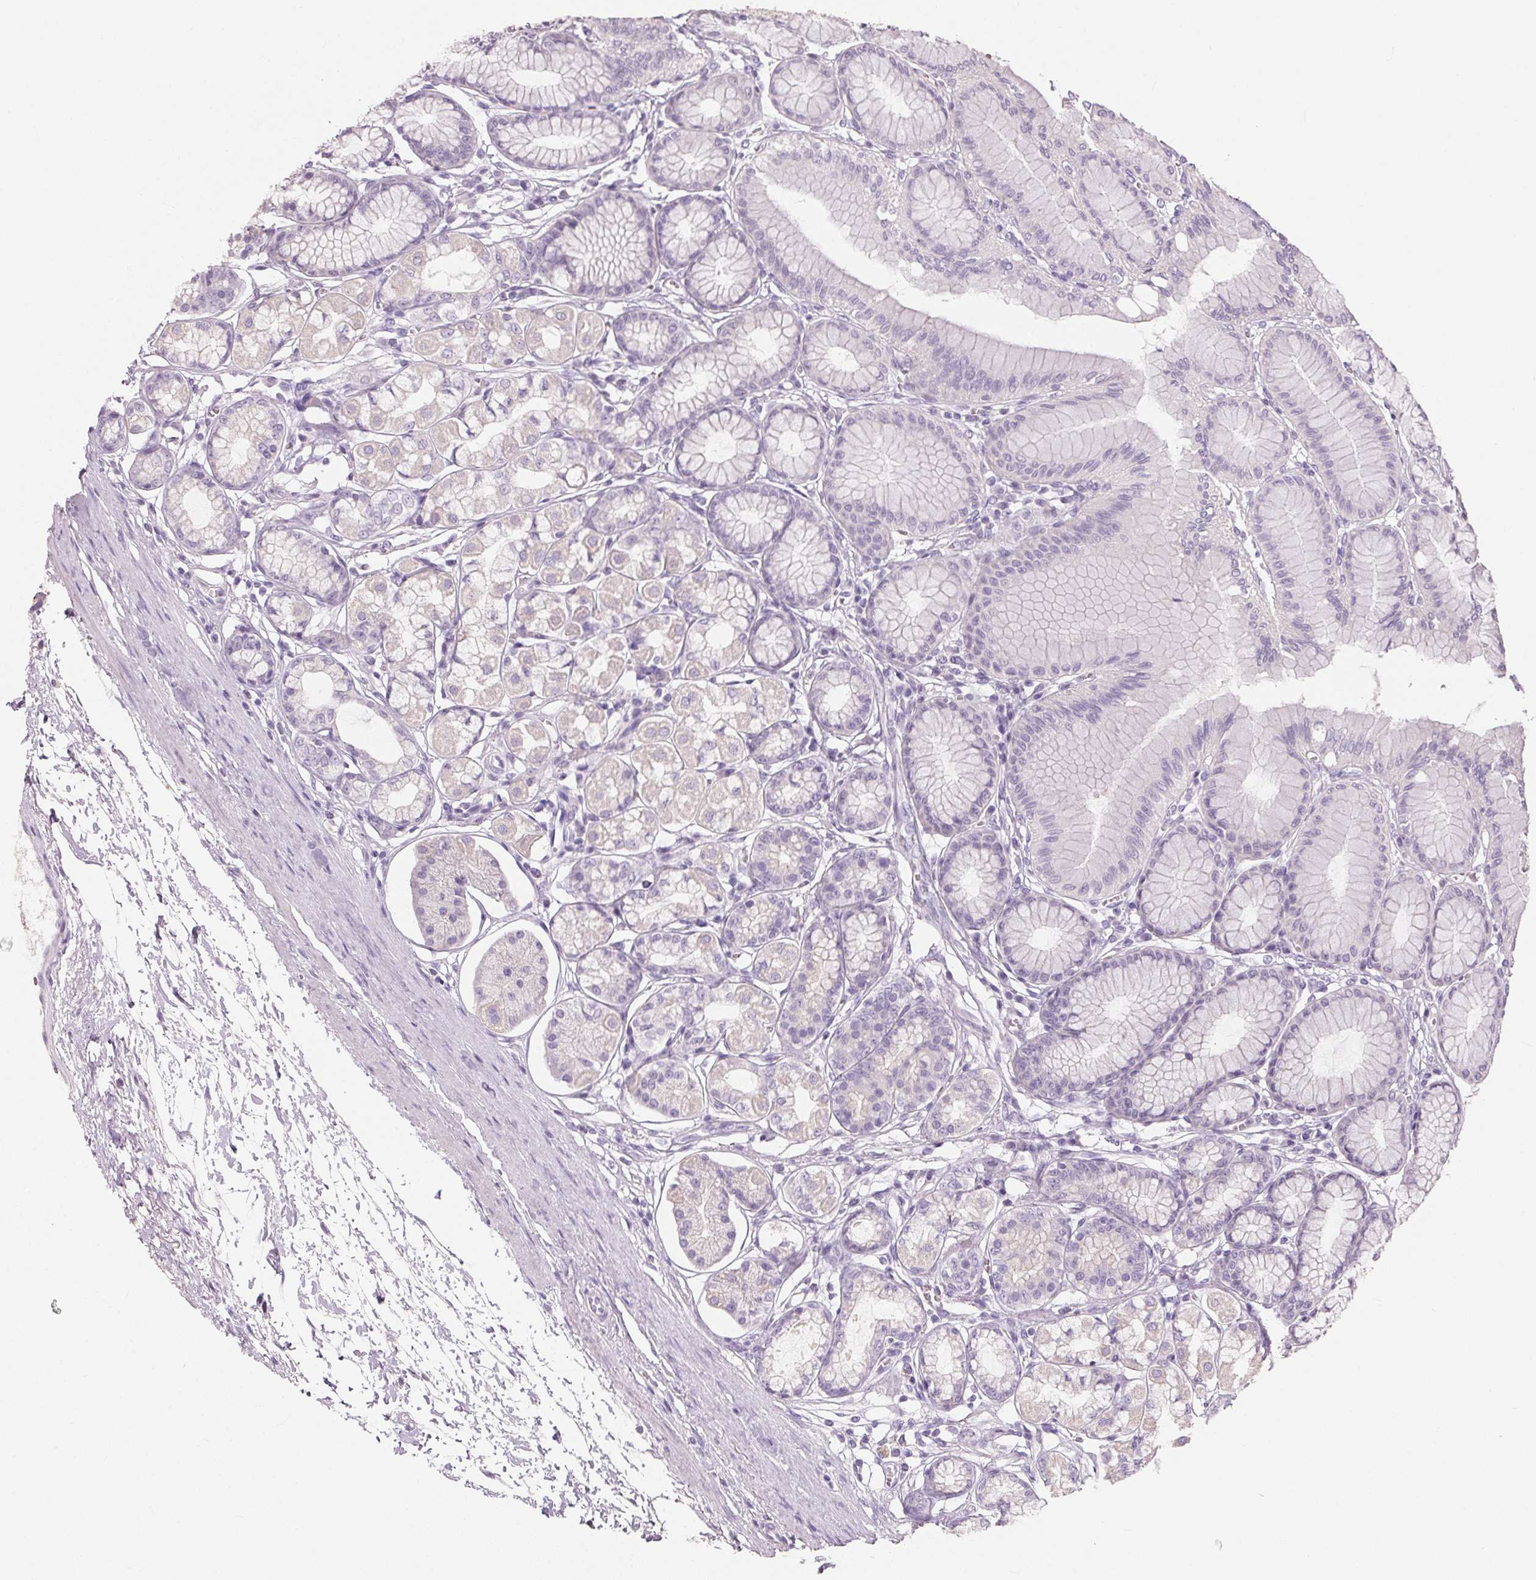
{"staining": {"intensity": "negative", "quantity": "none", "location": "none"}, "tissue": "stomach", "cell_type": "Glandular cells", "image_type": "normal", "snomed": [{"axis": "morphology", "description": "Normal tissue, NOS"}, {"axis": "topography", "description": "Stomach"}, {"axis": "topography", "description": "Stomach, lower"}], "caption": "DAB immunohistochemical staining of benign human stomach shows no significant staining in glandular cells. (Brightfield microscopy of DAB IHC at high magnification).", "gene": "HSD17B1", "patient": {"sex": "male", "age": 76}}